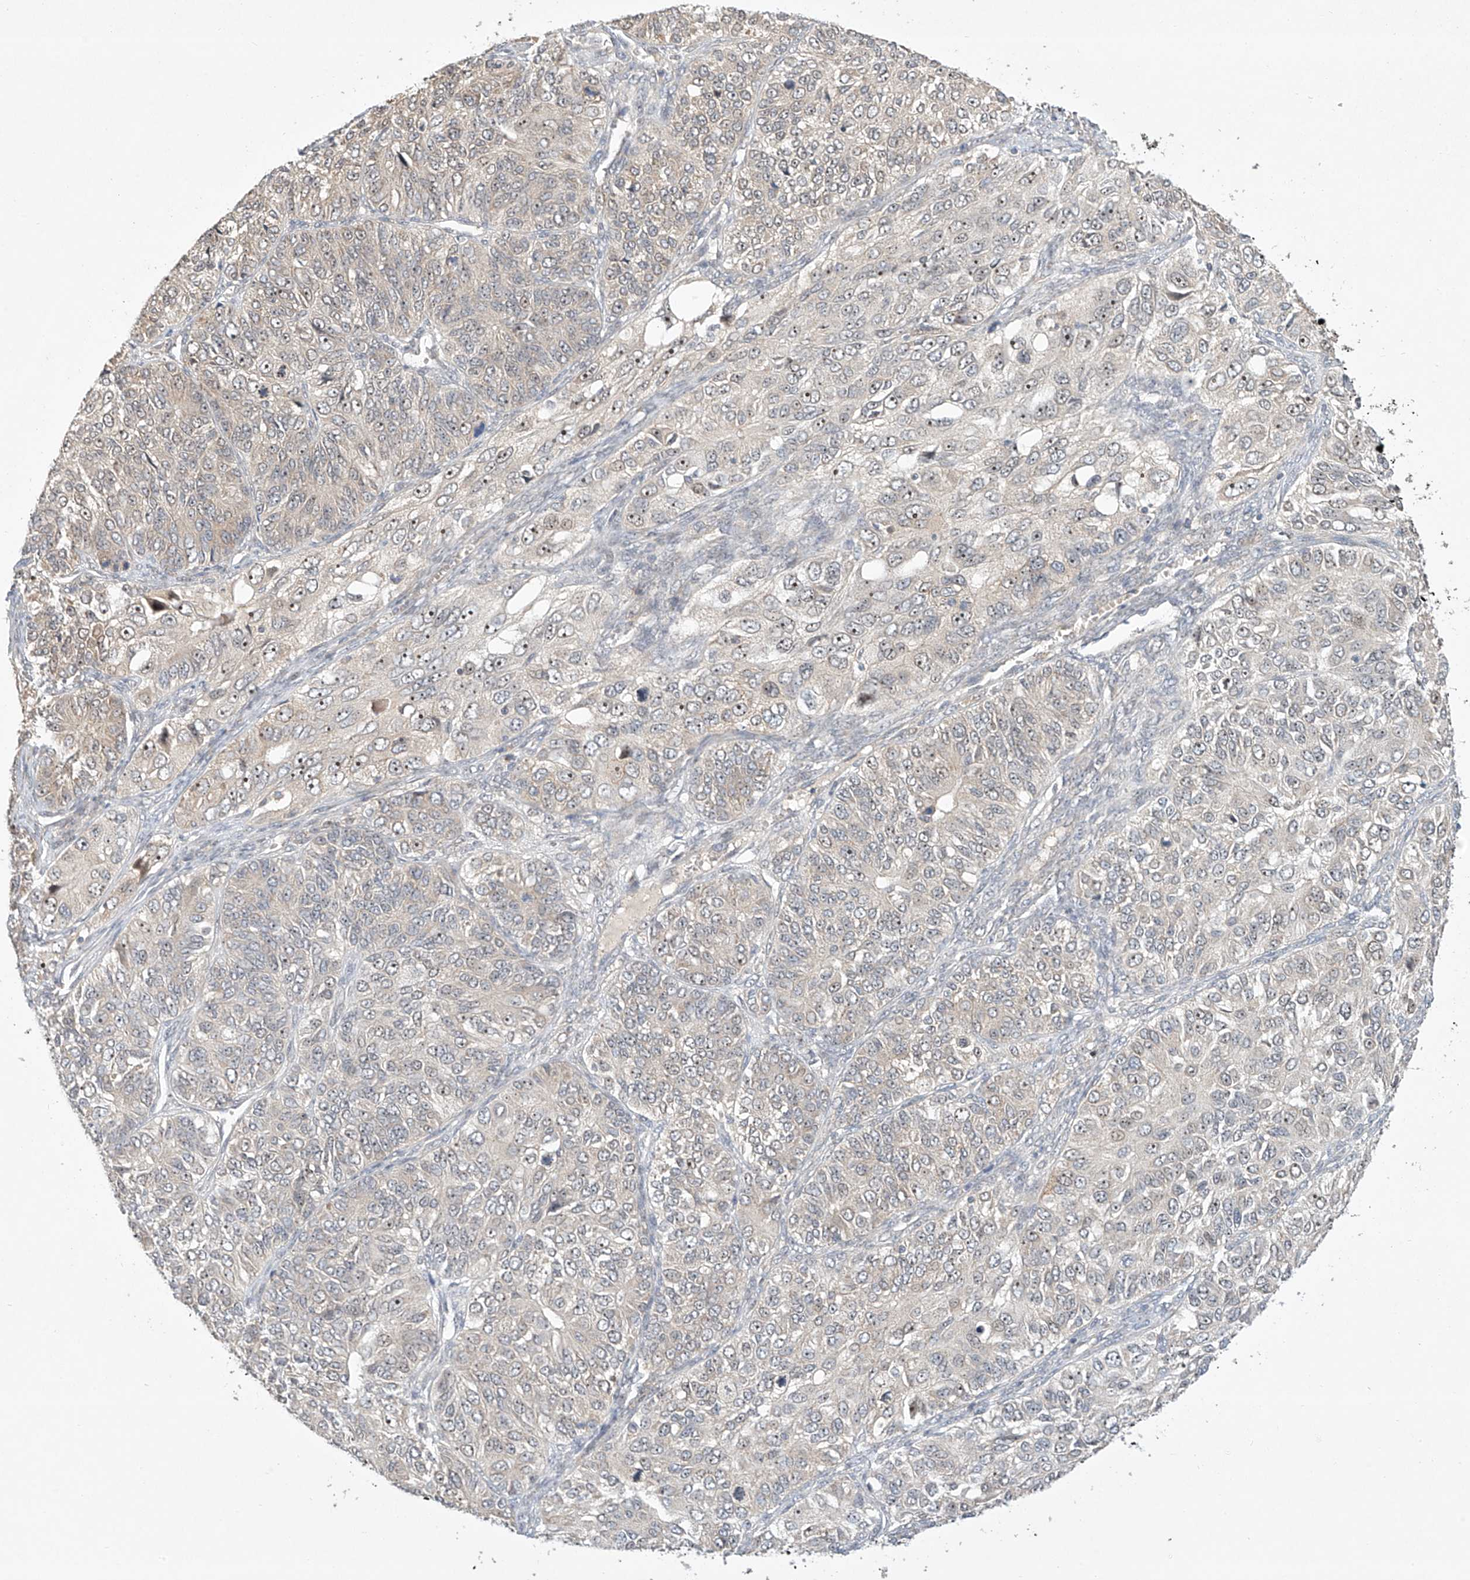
{"staining": {"intensity": "weak", "quantity": "<25%", "location": "nuclear"}, "tissue": "ovarian cancer", "cell_type": "Tumor cells", "image_type": "cancer", "snomed": [{"axis": "morphology", "description": "Carcinoma, endometroid"}, {"axis": "topography", "description": "Ovary"}], "caption": "Ovarian endometroid carcinoma was stained to show a protein in brown. There is no significant positivity in tumor cells.", "gene": "TASP1", "patient": {"sex": "female", "age": 51}}